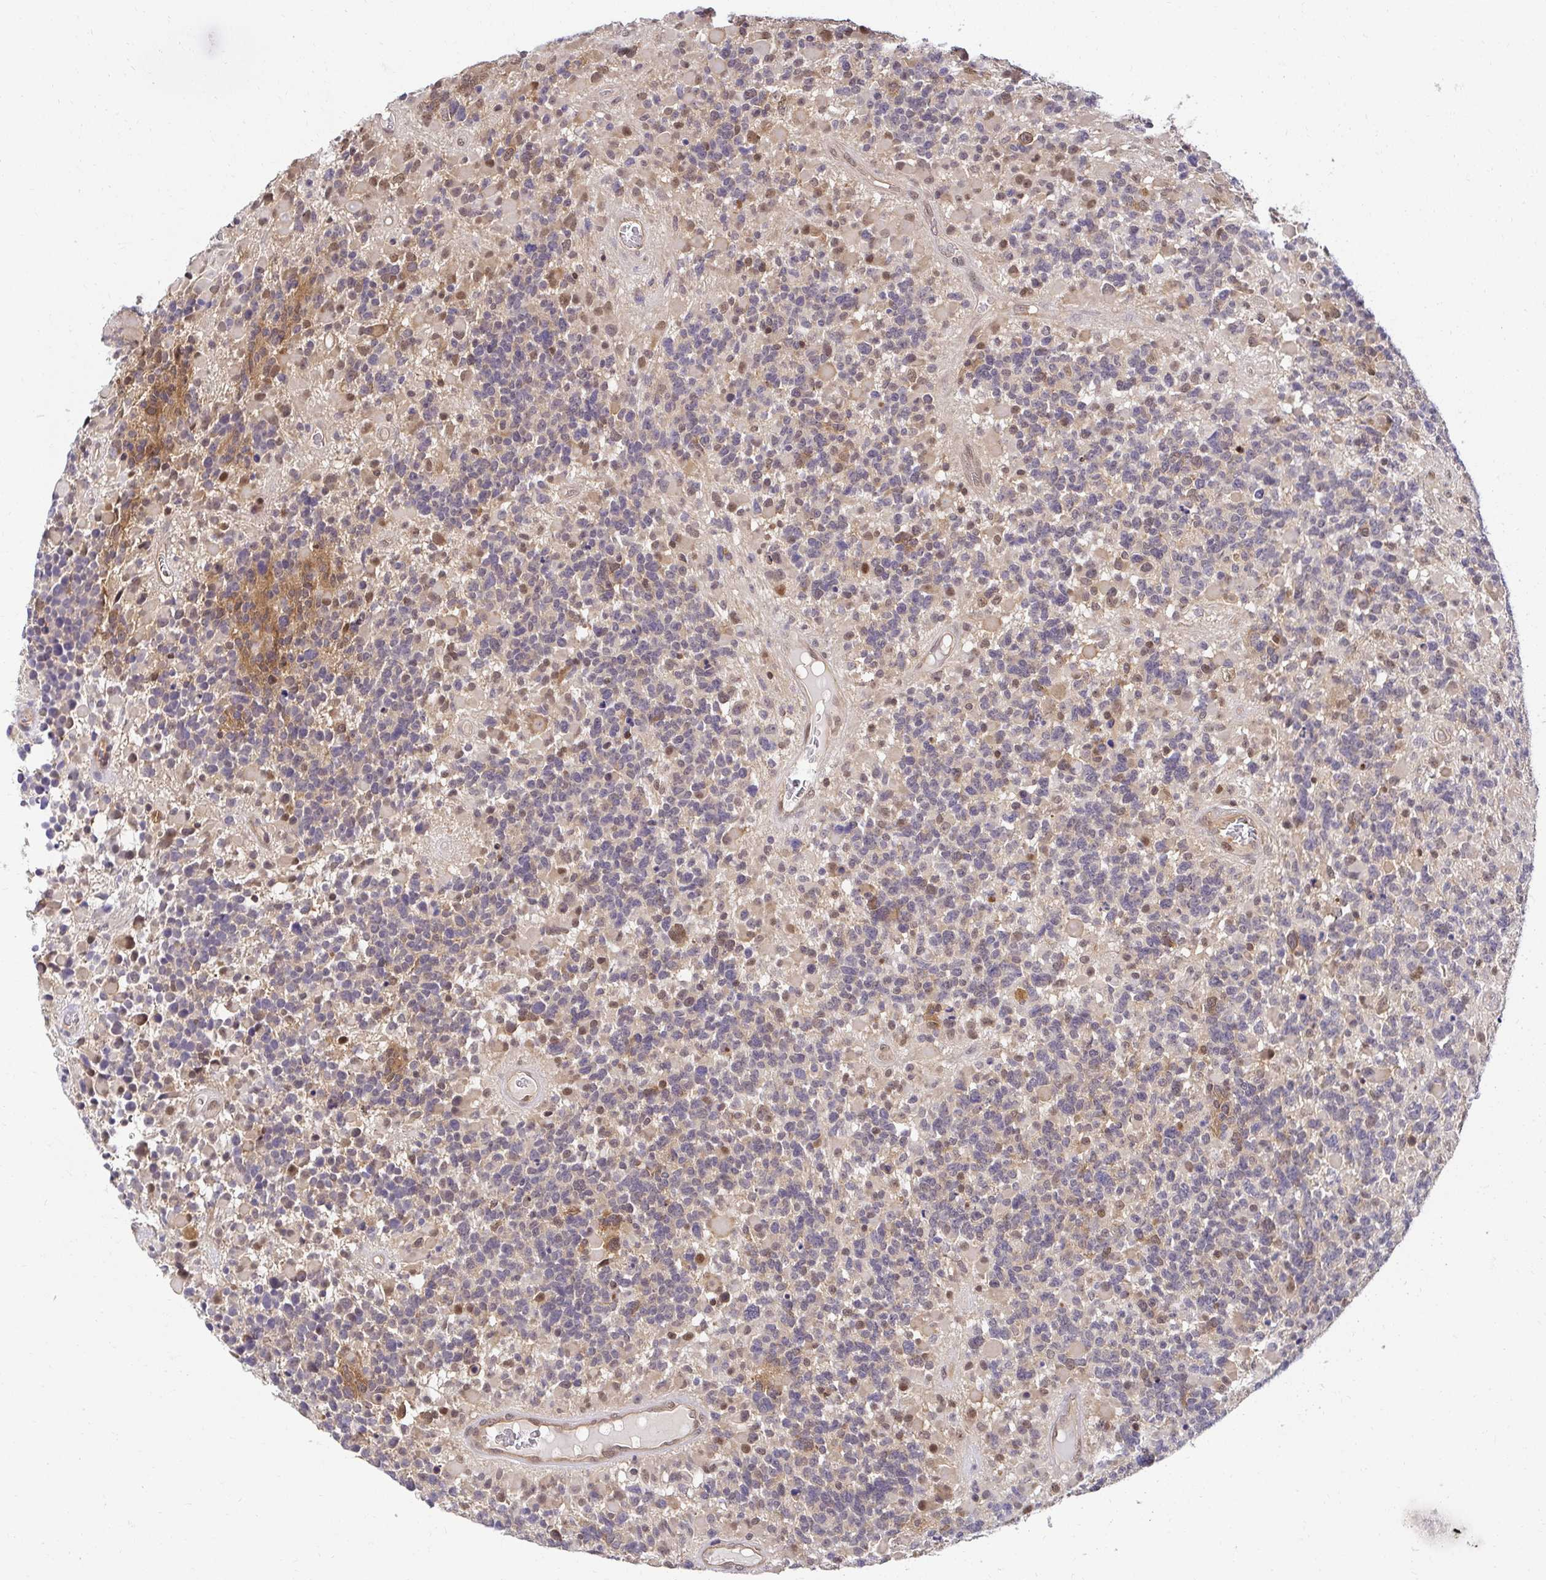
{"staining": {"intensity": "moderate", "quantity": "25%-75%", "location": "nuclear"}, "tissue": "glioma", "cell_type": "Tumor cells", "image_type": "cancer", "snomed": [{"axis": "morphology", "description": "Glioma, malignant, High grade"}, {"axis": "topography", "description": "Brain"}], "caption": "DAB (3,3'-diaminobenzidine) immunohistochemical staining of malignant glioma (high-grade) exhibits moderate nuclear protein staining in about 25%-75% of tumor cells. (IHC, brightfield microscopy, high magnification).", "gene": "PSMA4", "patient": {"sex": "female", "age": 40}}